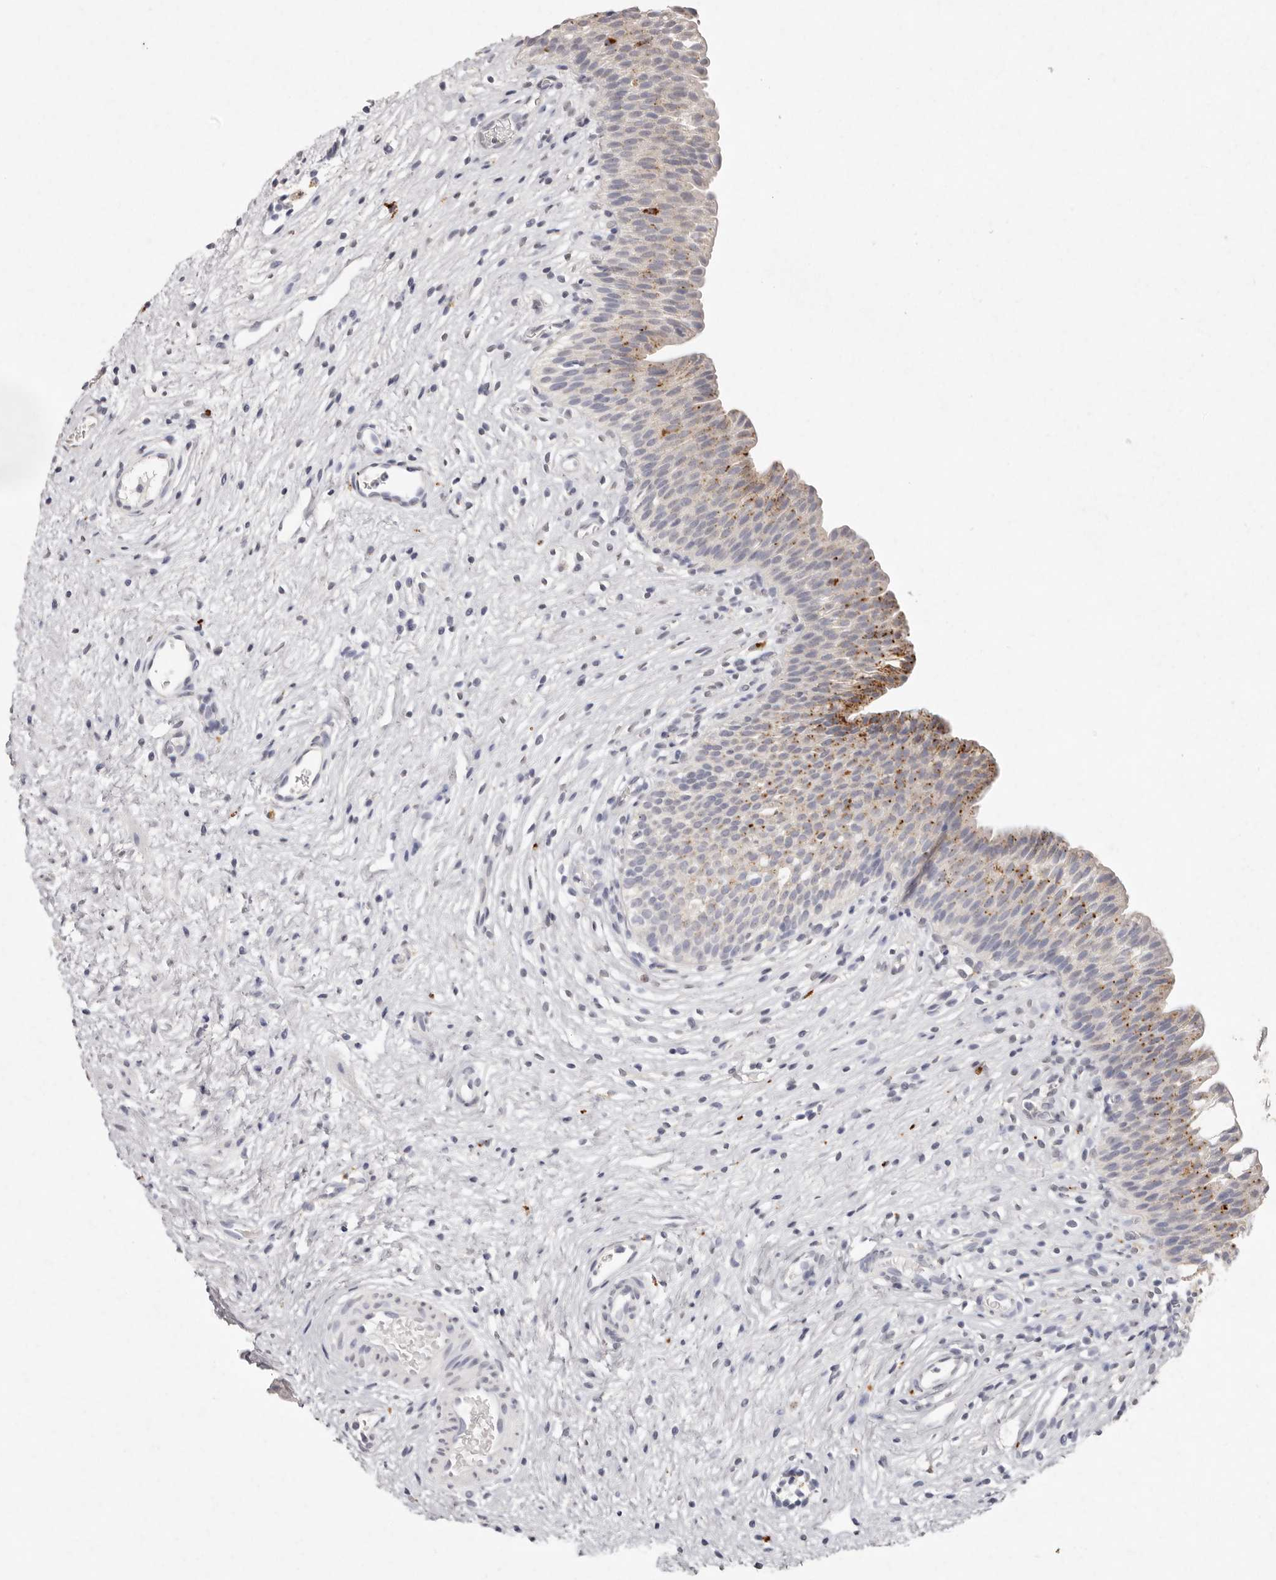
{"staining": {"intensity": "moderate", "quantity": "25%-75%", "location": "cytoplasmic/membranous"}, "tissue": "urinary bladder", "cell_type": "Urothelial cells", "image_type": "normal", "snomed": [{"axis": "morphology", "description": "Normal tissue, NOS"}, {"axis": "topography", "description": "Urinary bladder"}], "caption": "Protein analysis of normal urinary bladder reveals moderate cytoplasmic/membranous positivity in about 25%-75% of urothelial cells. (Brightfield microscopy of DAB IHC at high magnification).", "gene": "FAM185A", "patient": {"sex": "male", "age": 1}}